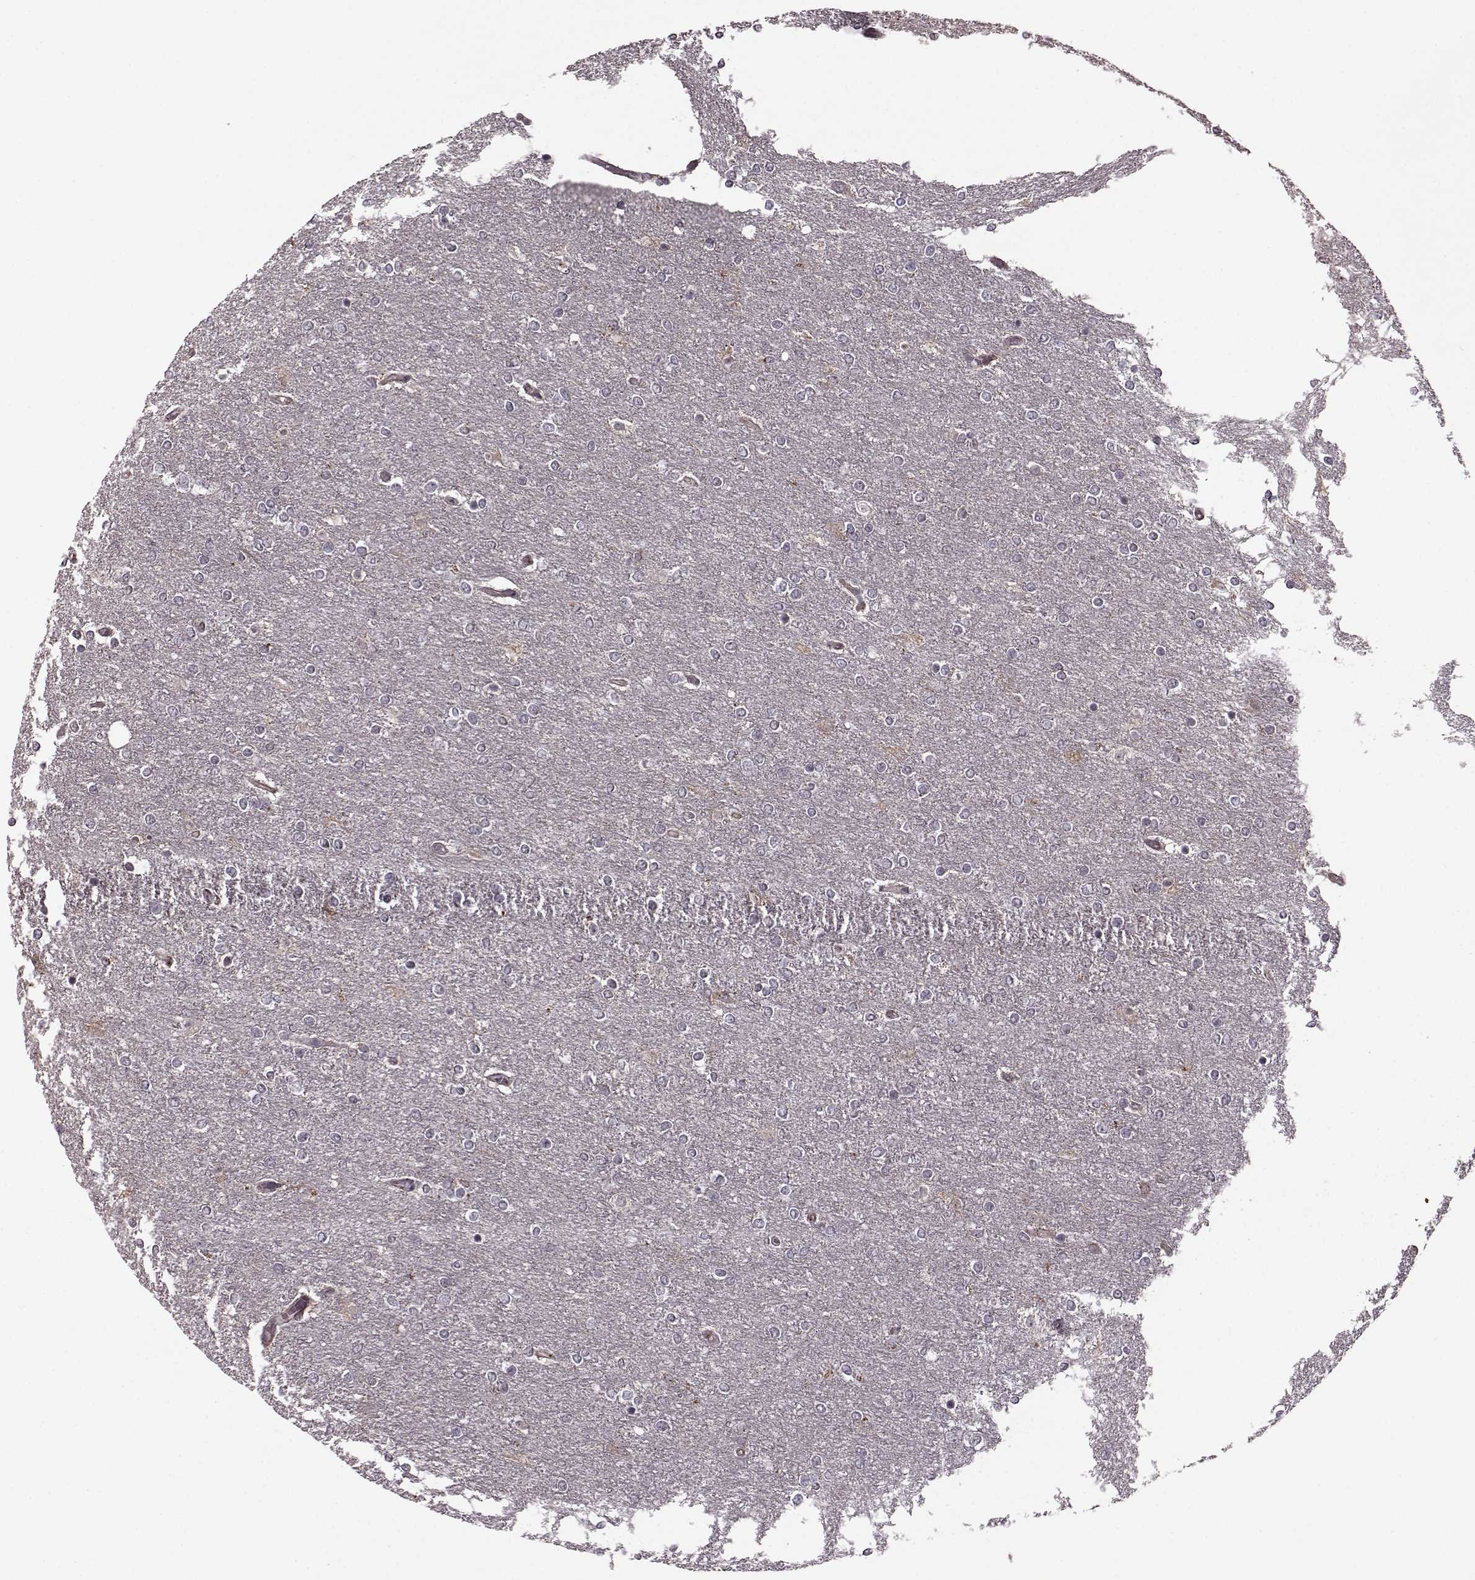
{"staining": {"intensity": "negative", "quantity": "none", "location": "none"}, "tissue": "glioma", "cell_type": "Tumor cells", "image_type": "cancer", "snomed": [{"axis": "morphology", "description": "Glioma, malignant, High grade"}, {"axis": "topography", "description": "Brain"}], "caption": "Malignant glioma (high-grade) was stained to show a protein in brown. There is no significant staining in tumor cells.", "gene": "FNIP2", "patient": {"sex": "female", "age": 61}}